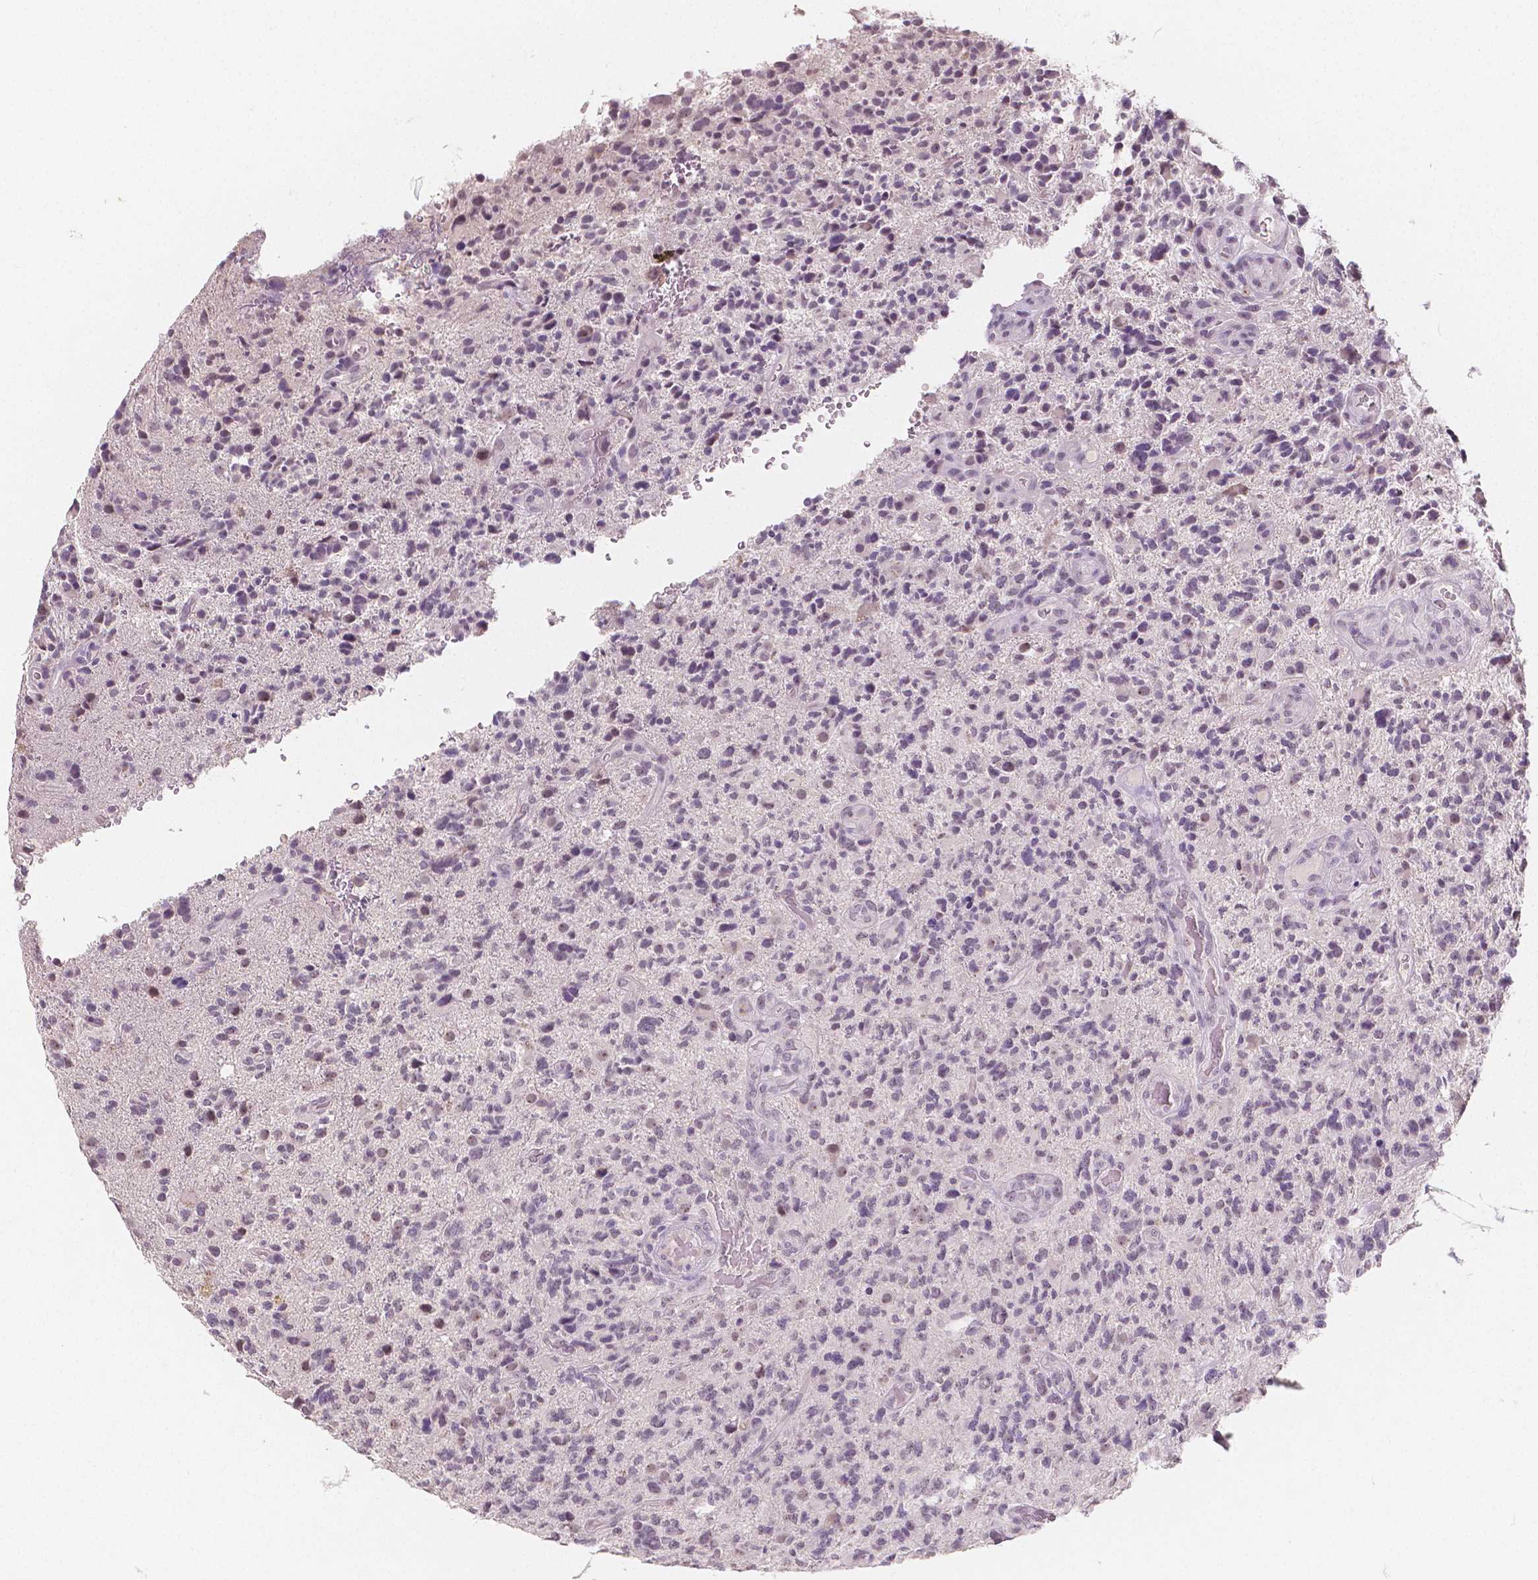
{"staining": {"intensity": "negative", "quantity": "none", "location": "none"}, "tissue": "glioma", "cell_type": "Tumor cells", "image_type": "cancer", "snomed": [{"axis": "morphology", "description": "Glioma, malignant, High grade"}, {"axis": "topography", "description": "Brain"}], "caption": "Tumor cells are negative for brown protein staining in malignant glioma (high-grade).", "gene": "NOLC1", "patient": {"sex": "female", "age": 71}}